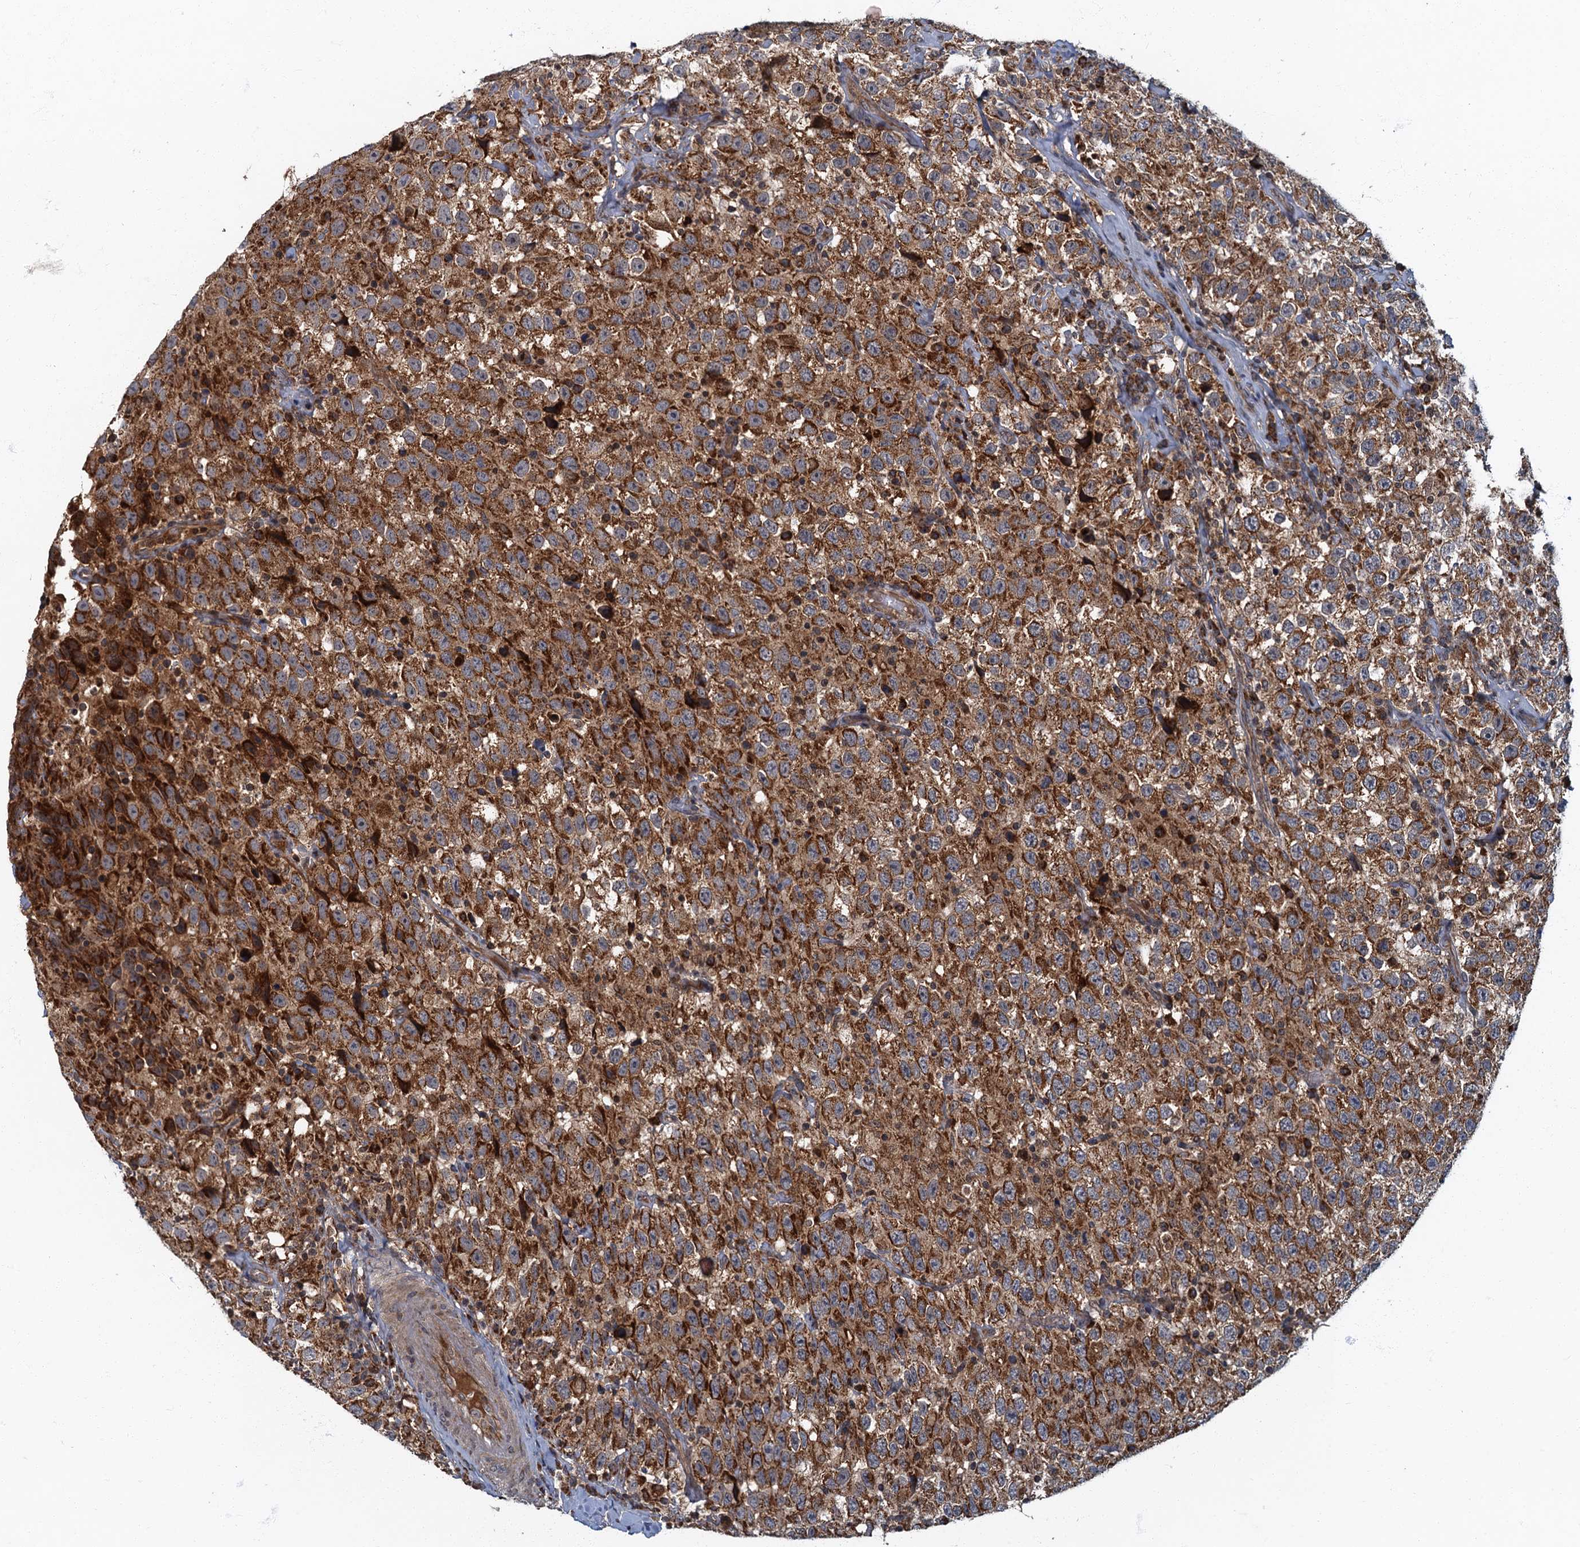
{"staining": {"intensity": "strong", "quantity": ">75%", "location": "cytoplasmic/membranous"}, "tissue": "testis cancer", "cell_type": "Tumor cells", "image_type": "cancer", "snomed": [{"axis": "morphology", "description": "Seminoma, NOS"}, {"axis": "topography", "description": "Testis"}], "caption": "Immunohistochemical staining of human testis cancer displays high levels of strong cytoplasmic/membranous positivity in about >75% of tumor cells. (Stains: DAB in brown, nuclei in blue, Microscopy: brightfield microscopy at high magnification).", "gene": "SLC11A2", "patient": {"sex": "male", "age": 41}}